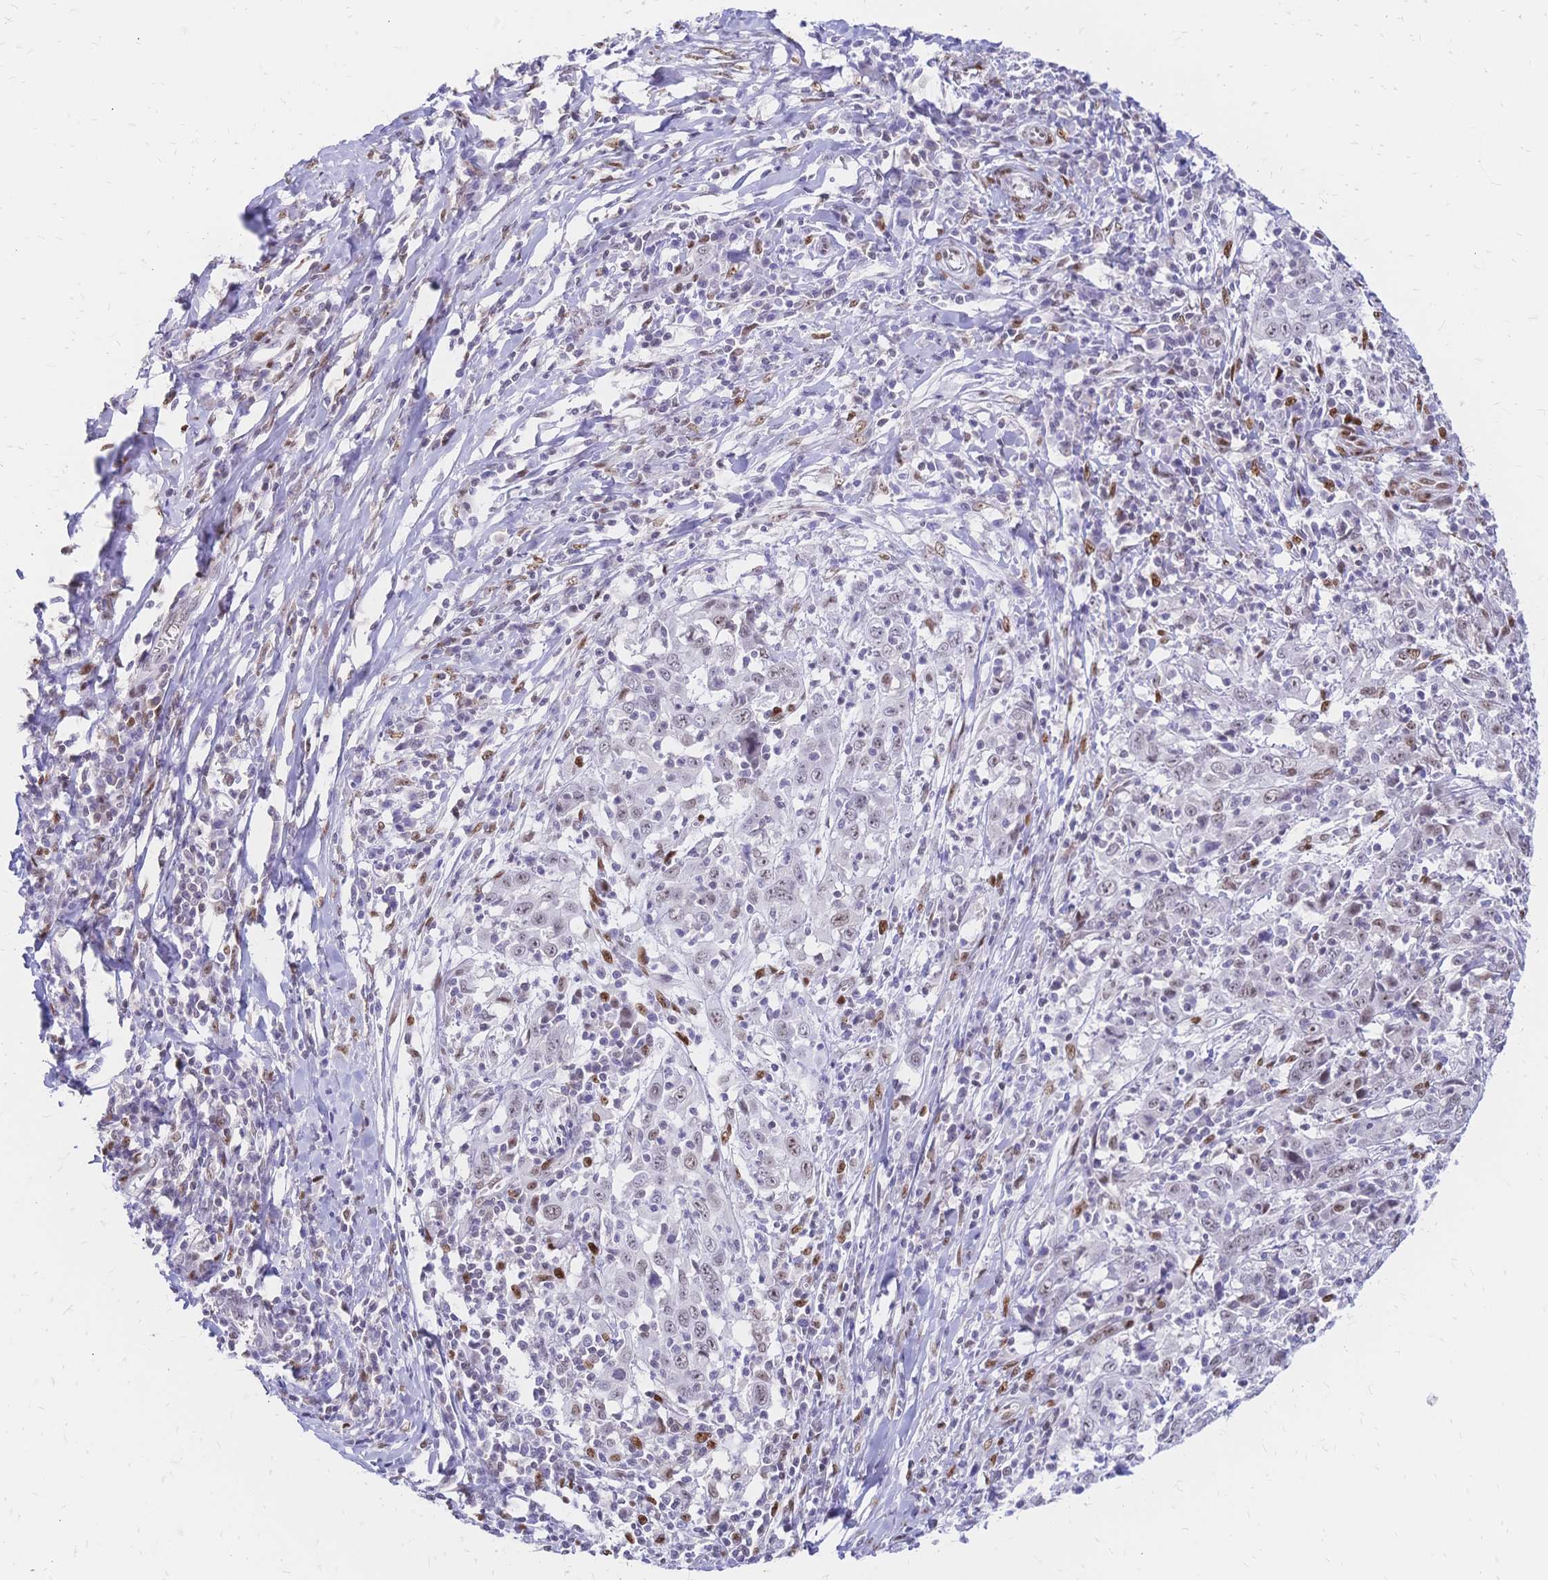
{"staining": {"intensity": "weak", "quantity": "<25%", "location": "nuclear"}, "tissue": "cervical cancer", "cell_type": "Tumor cells", "image_type": "cancer", "snomed": [{"axis": "morphology", "description": "Squamous cell carcinoma, NOS"}, {"axis": "topography", "description": "Cervix"}], "caption": "Photomicrograph shows no protein staining in tumor cells of cervical cancer (squamous cell carcinoma) tissue.", "gene": "NFIC", "patient": {"sex": "female", "age": 46}}